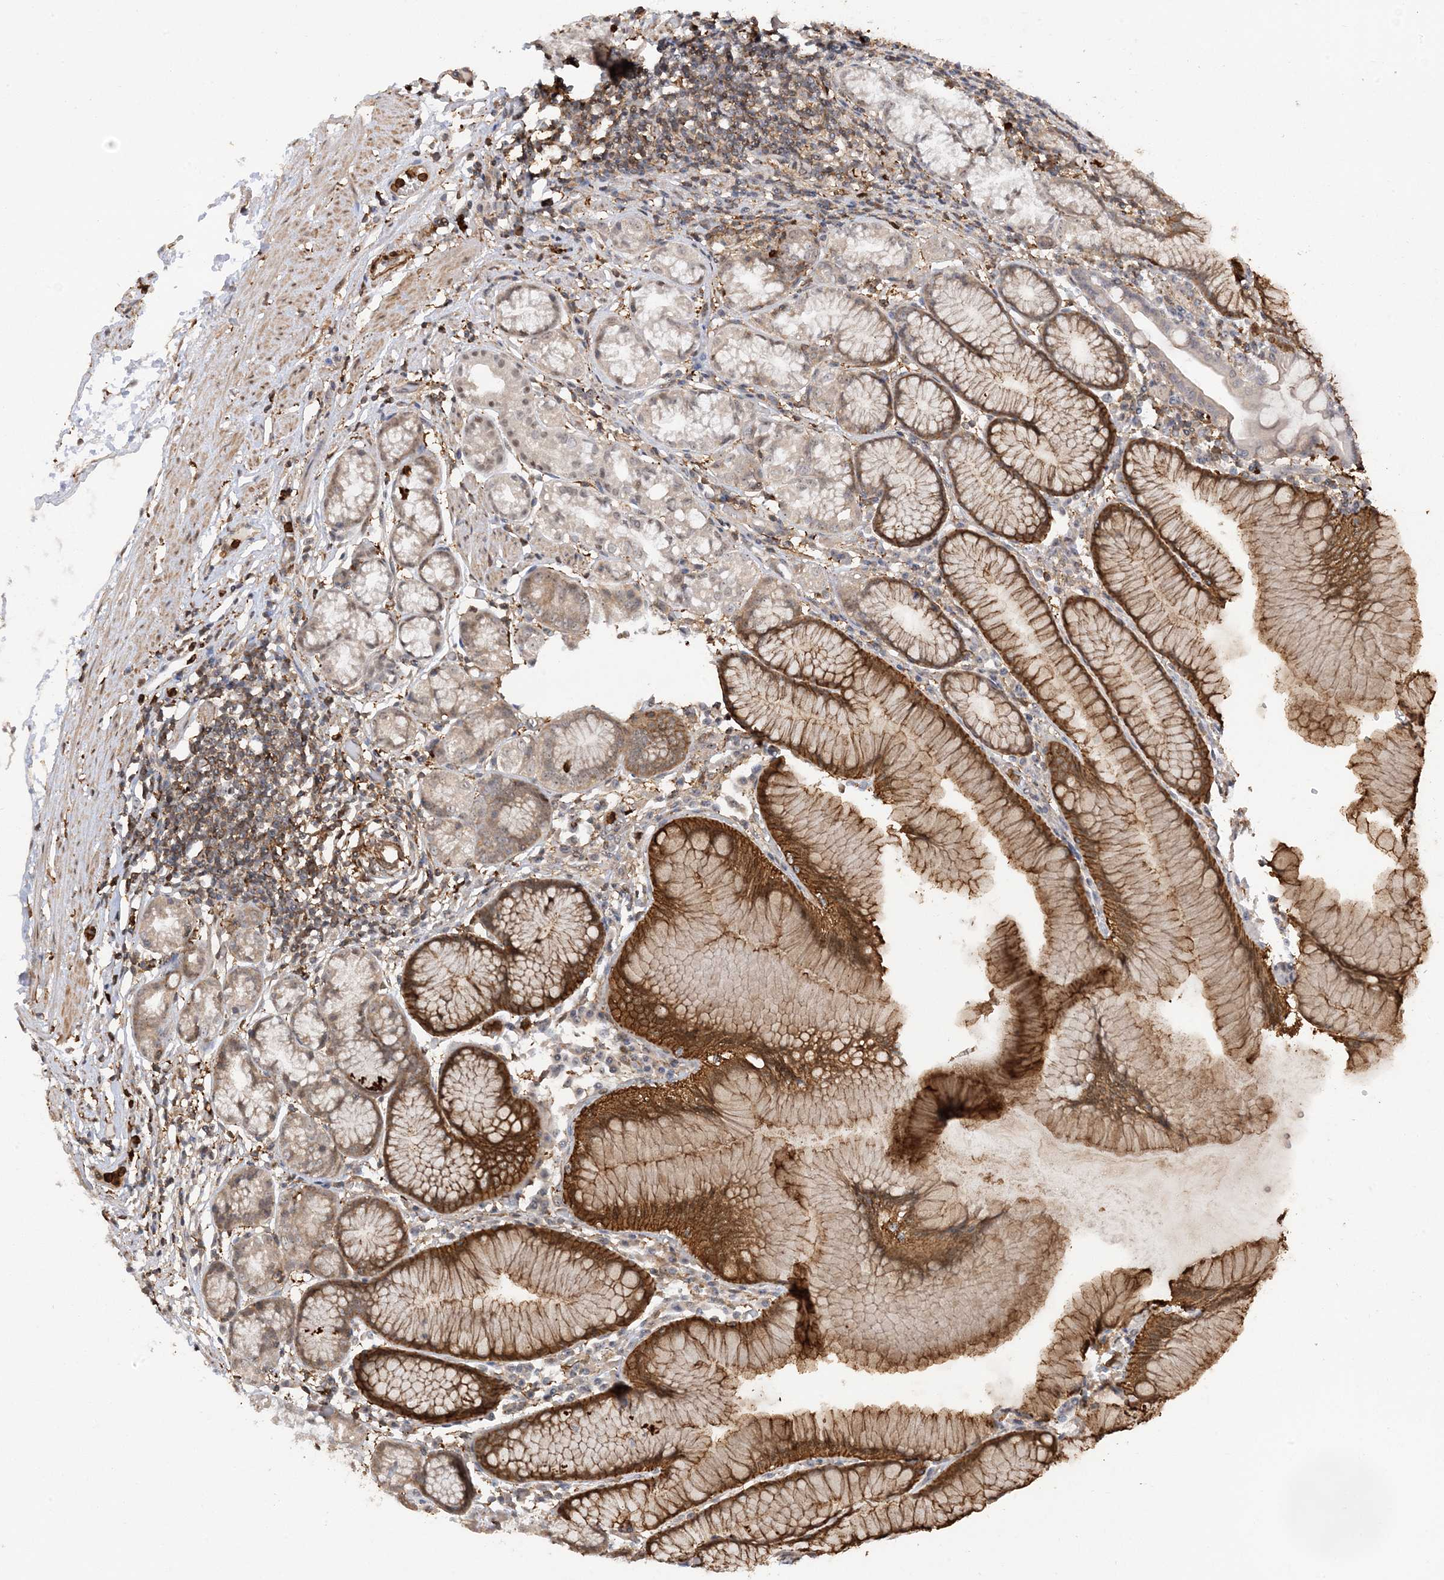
{"staining": {"intensity": "strong", "quantity": ">75%", "location": "cytoplasmic/membranous"}, "tissue": "stomach", "cell_type": "Glandular cells", "image_type": "normal", "snomed": [{"axis": "morphology", "description": "Normal tissue, NOS"}, {"axis": "topography", "description": "Stomach"}], "caption": "Immunohistochemistry histopathology image of normal stomach: human stomach stained using immunohistochemistry displays high levels of strong protein expression localized specifically in the cytoplasmic/membranous of glandular cells, appearing as a cytoplasmic/membranous brown color.", "gene": "PHACTR2", "patient": {"sex": "female", "age": 57}}